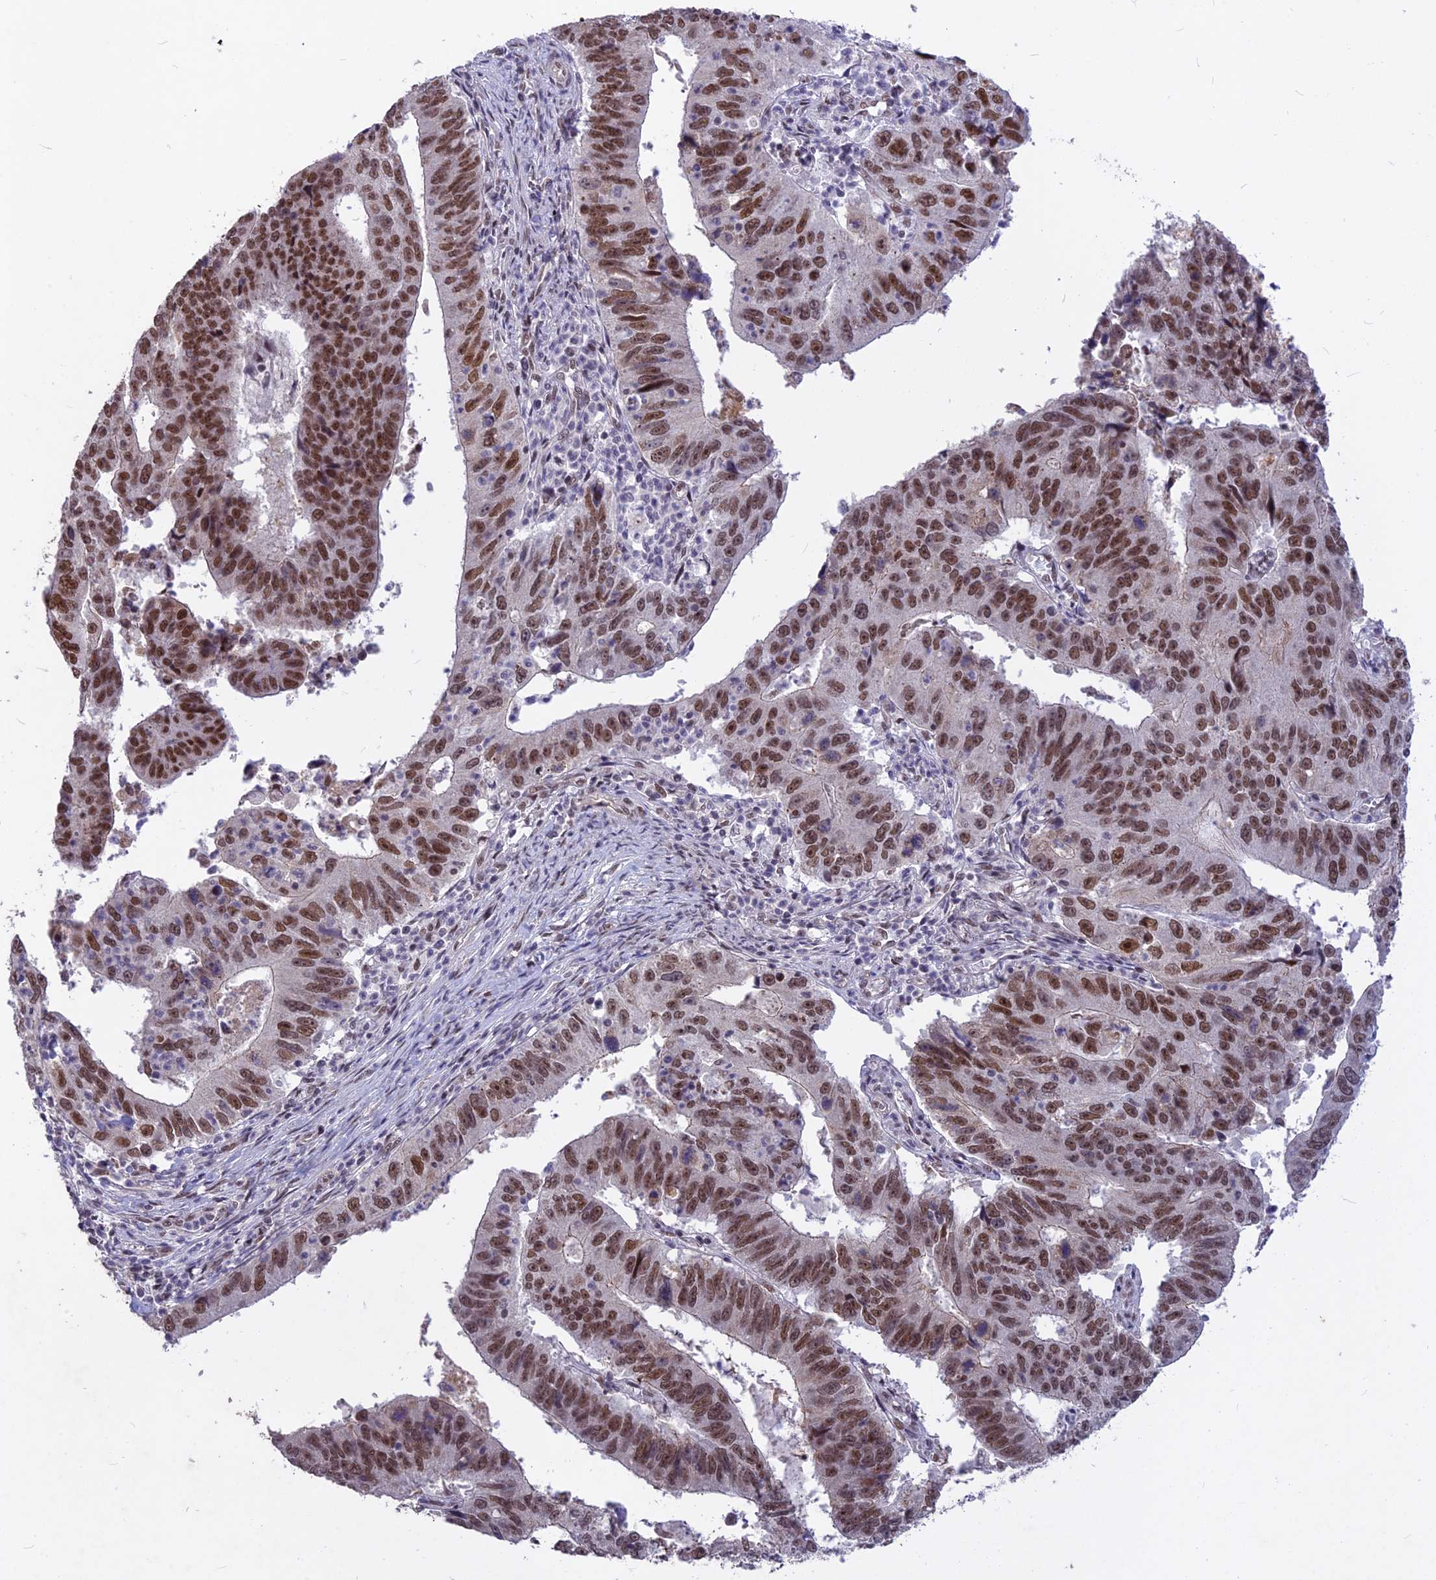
{"staining": {"intensity": "moderate", "quantity": ">75%", "location": "nuclear"}, "tissue": "stomach cancer", "cell_type": "Tumor cells", "image_type": "cancer", "snomed": [{"axis": "morphology", "description": "Adenocarcinoma, NOS"}, {"axis": "topography", "description": "Stomach"}], "caption": "An immunohistochemistry photomicrograph of tumor tissue is shown. Protein staining in brown shows moderate nuclear positivity in stomach cancer within tumor cells. (Stains: DAB in brown, nuclei in blue, Microscopy: brightfield microscopy at high magnification).", "gene": "DIS3", "patient": {"sex": "male", "age": 59}}